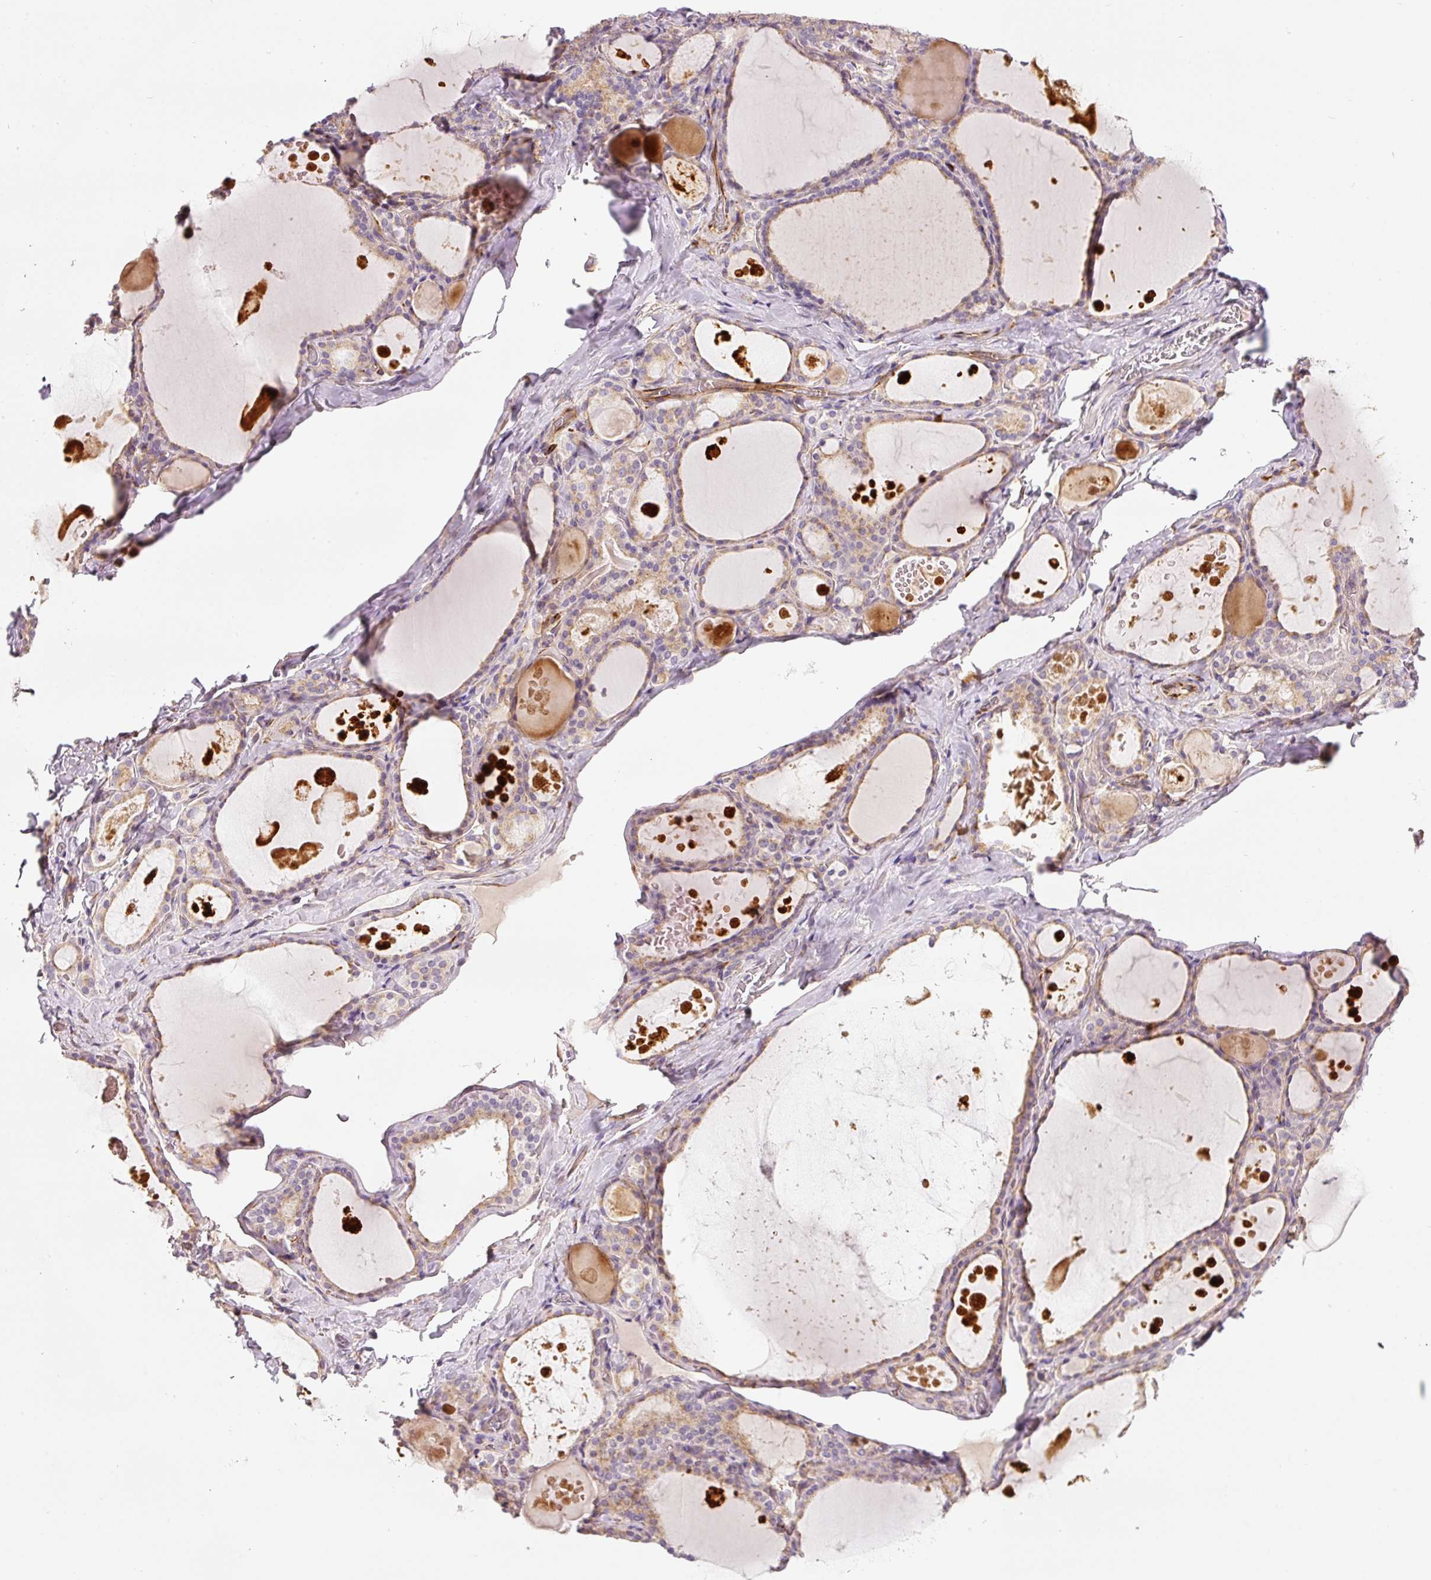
{"staining": {"intensity": "moderate", "quantity": "25%-75%", "location": "cytoplasmic/membranous"}, "tissue": "thyroid gland", "cell_type": "Glandular cells", "image_type": "normal", "snomed": [{"axis": "morphology", "description": "Normal tissue, NOS"}, {"axis": "topography", "description": "Thyroid gland"}], "caption": "Protein staining of benign thyroid gland demonstrates moderate cytoplasmic/membranous positivity in approximately 25%-75% of glandular cells.", "gene": "RNF167", "patient": {"sex": "male", "age": 56}}